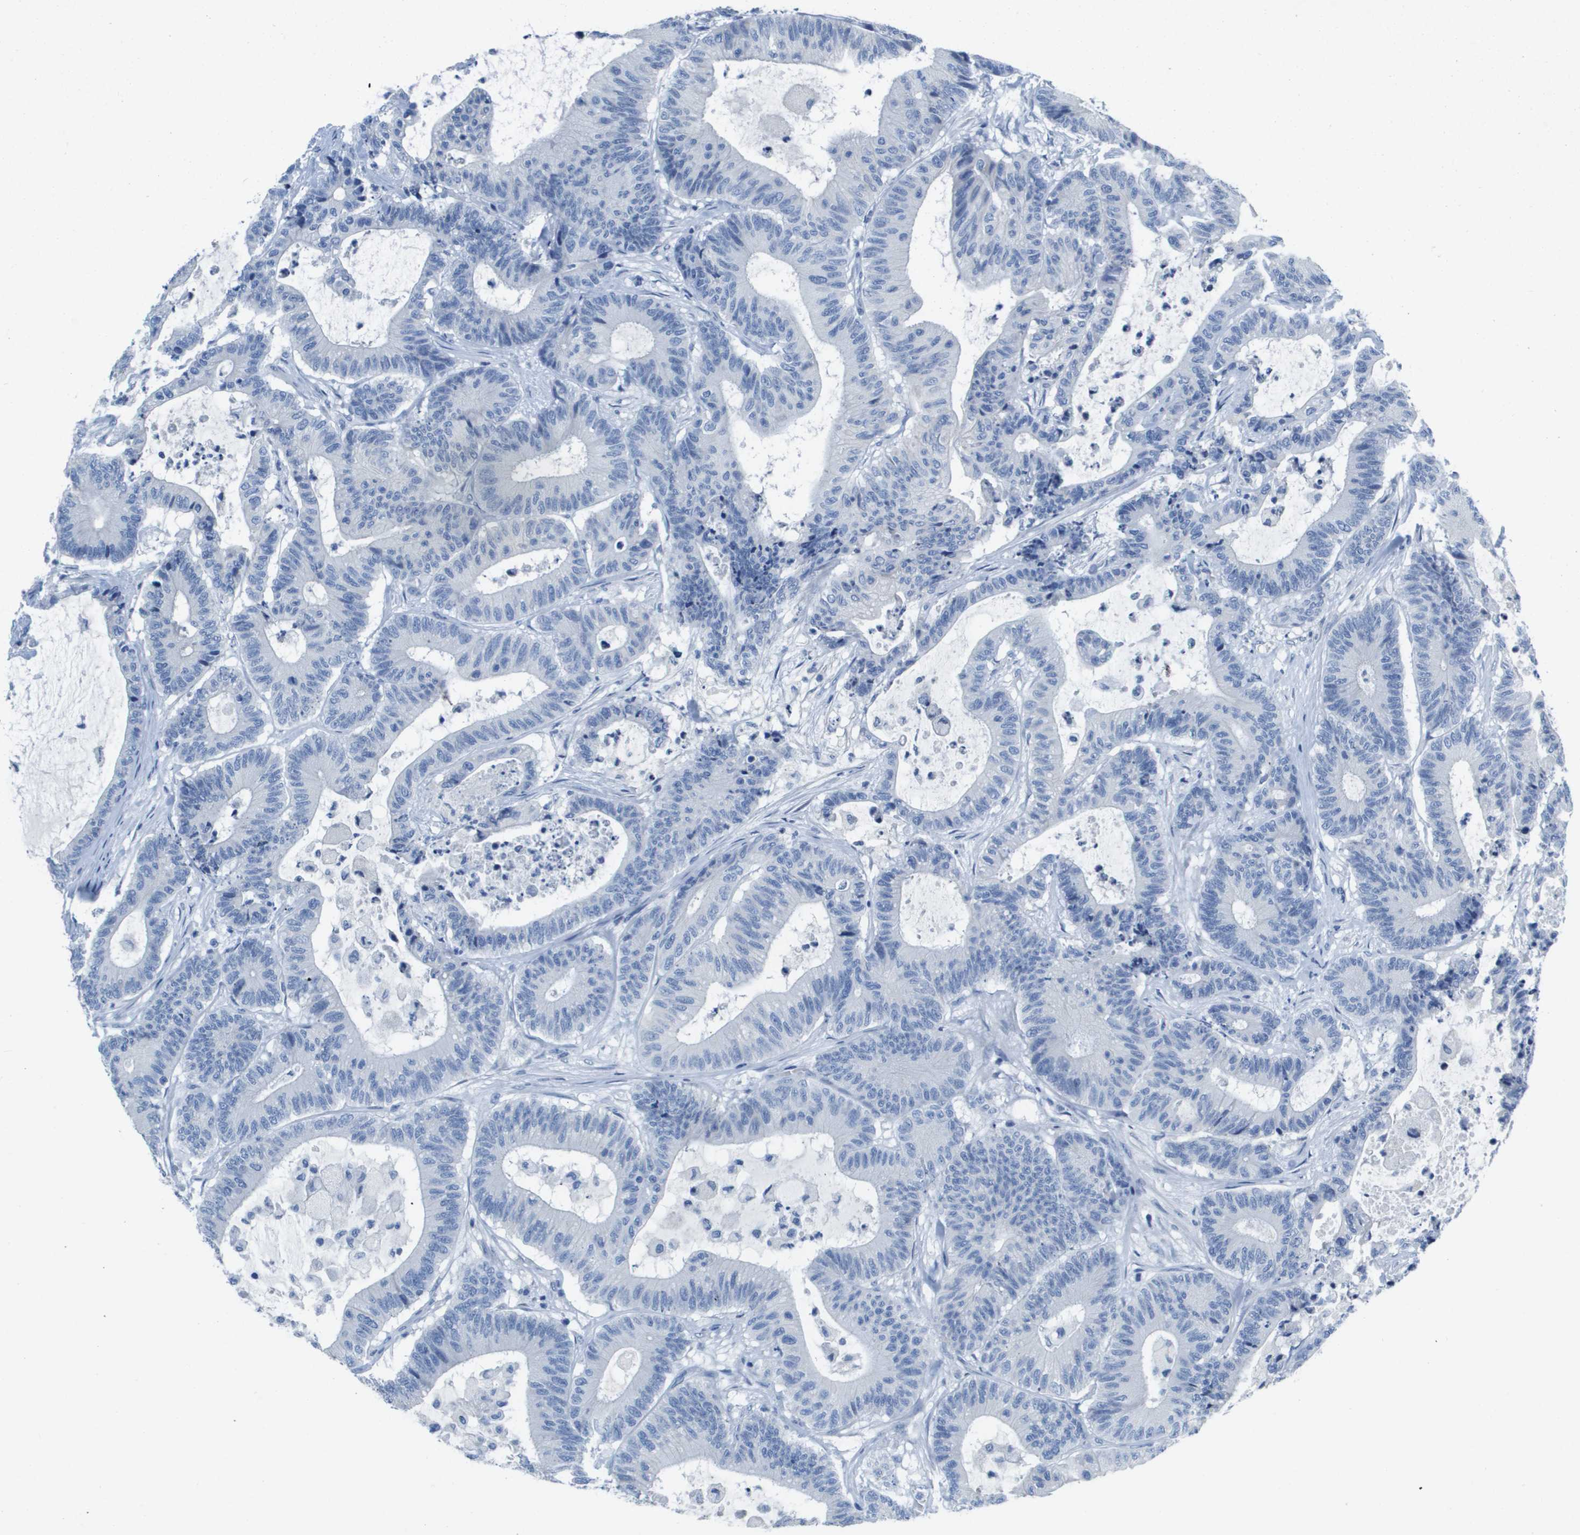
{"staining": {"intensity": "negative", "quantity": "none", "location": "none"}, "tissue": "colorectal cancer", "cell_type": "Tumor cells", "image_type": "cancer", "snomed": [{"axis": "morphology", "description": "Adenocarcinoma, NOS"}, {"axis": "topography", "description": "Colon"}], "caption": "Colorectal cancer was stained to show a protein in brown. There is no significant staining in tumor cells.", "gene": "NCS1", "patient": {"sex": "female", "age": 84}}